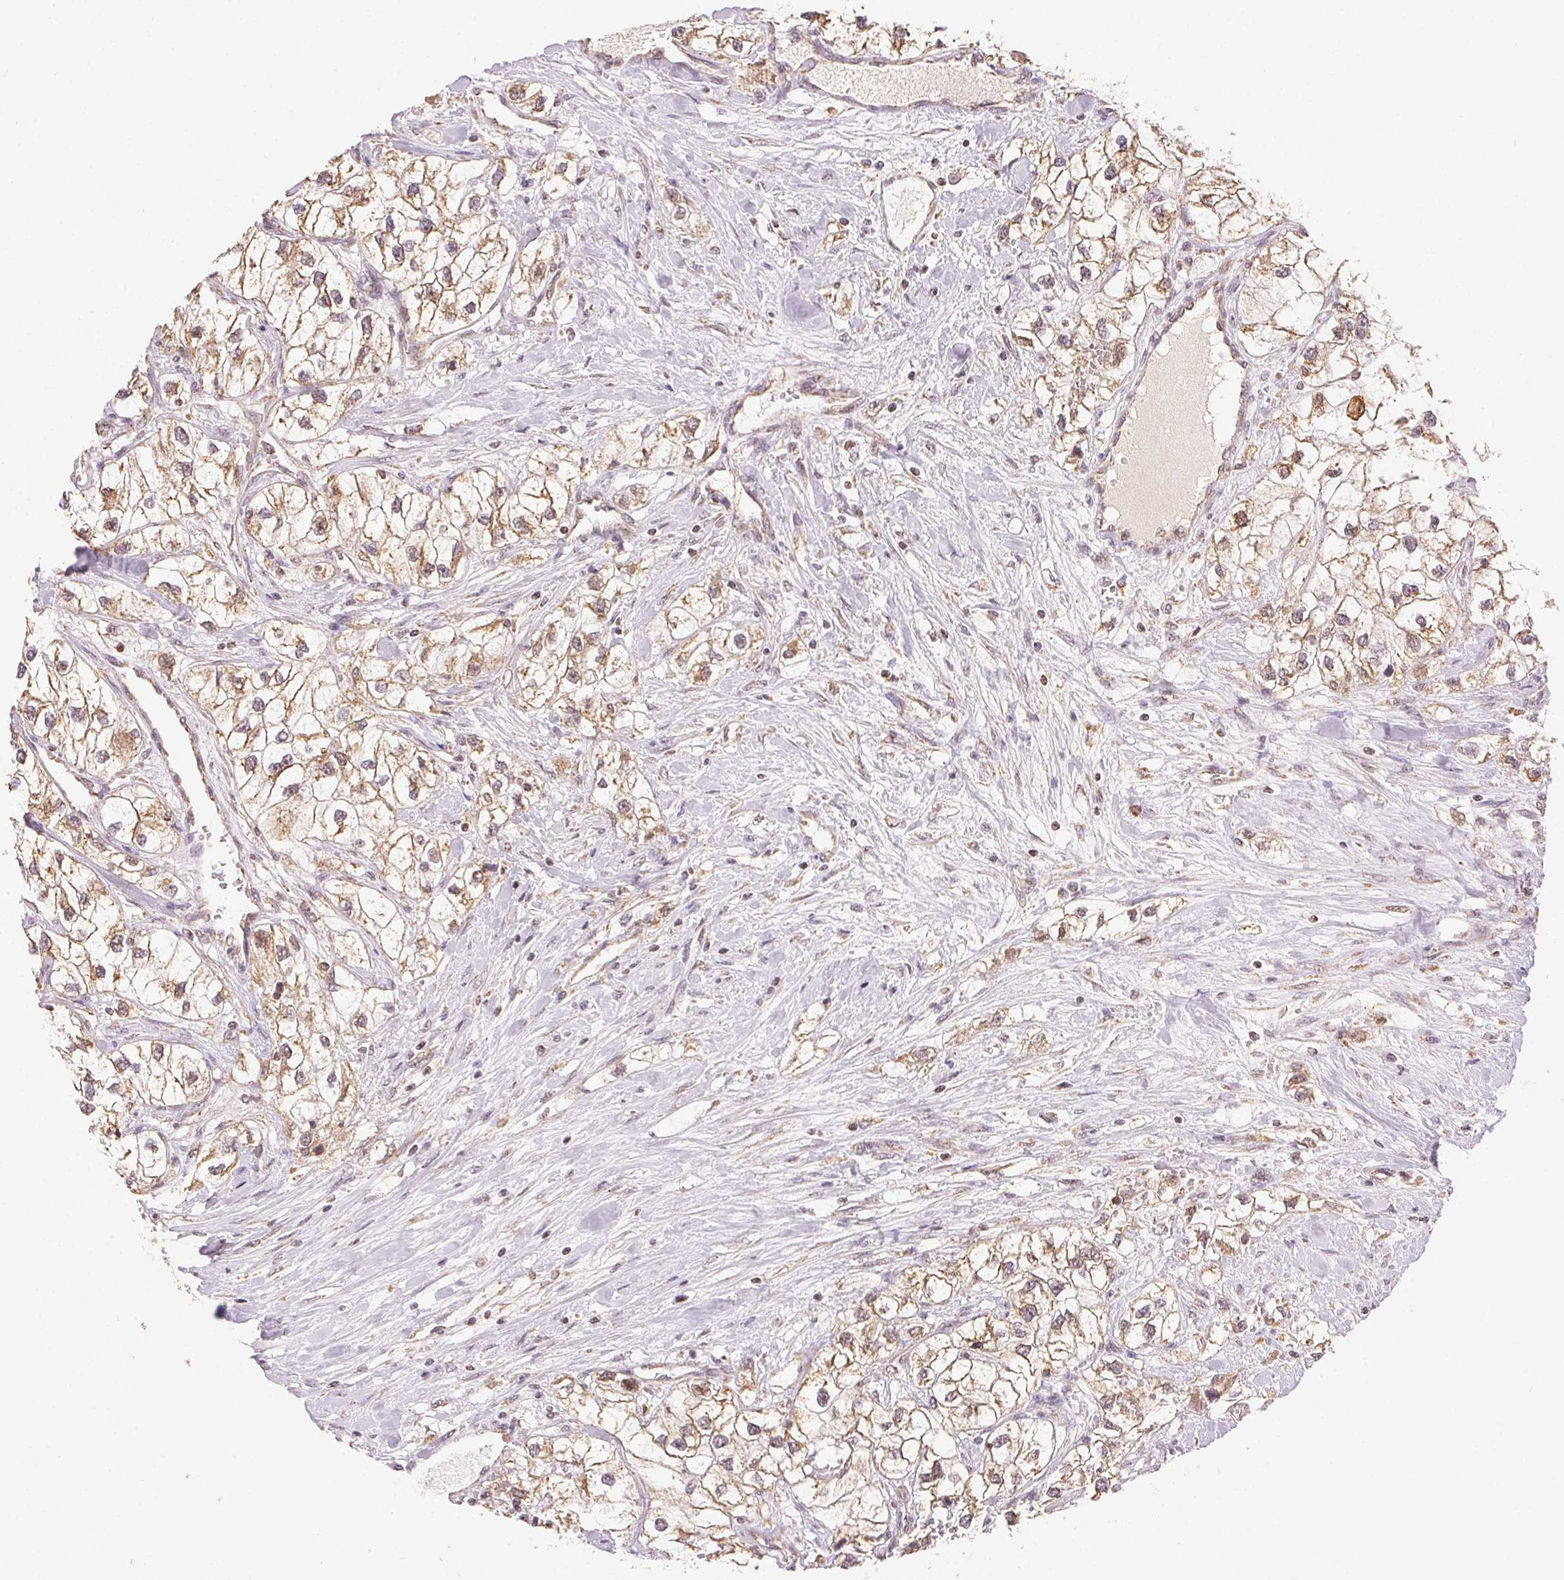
{"staining": {"intensity": "moderate", "quantity": ">75%", "location": "cytoplasmic/membranous"}, "tissue": "renal cancer", "cell_type": "Tumor cells", "image_type": "cancer", "snomed": [{"axis": "morphology", "description": "Adenocarcinoma, NOS"}, {"axis": "topography", "description": "Kidney"}], "caption": "Immunohistochemical staining of human adenocarcinoma (renal) demonstrates medium levels of moderate cytoplasmic/membranous protein staining in about >75% of tumor cells.", "gene": "PIWIL4", "patient": {"sex": "male", "age": 59}}